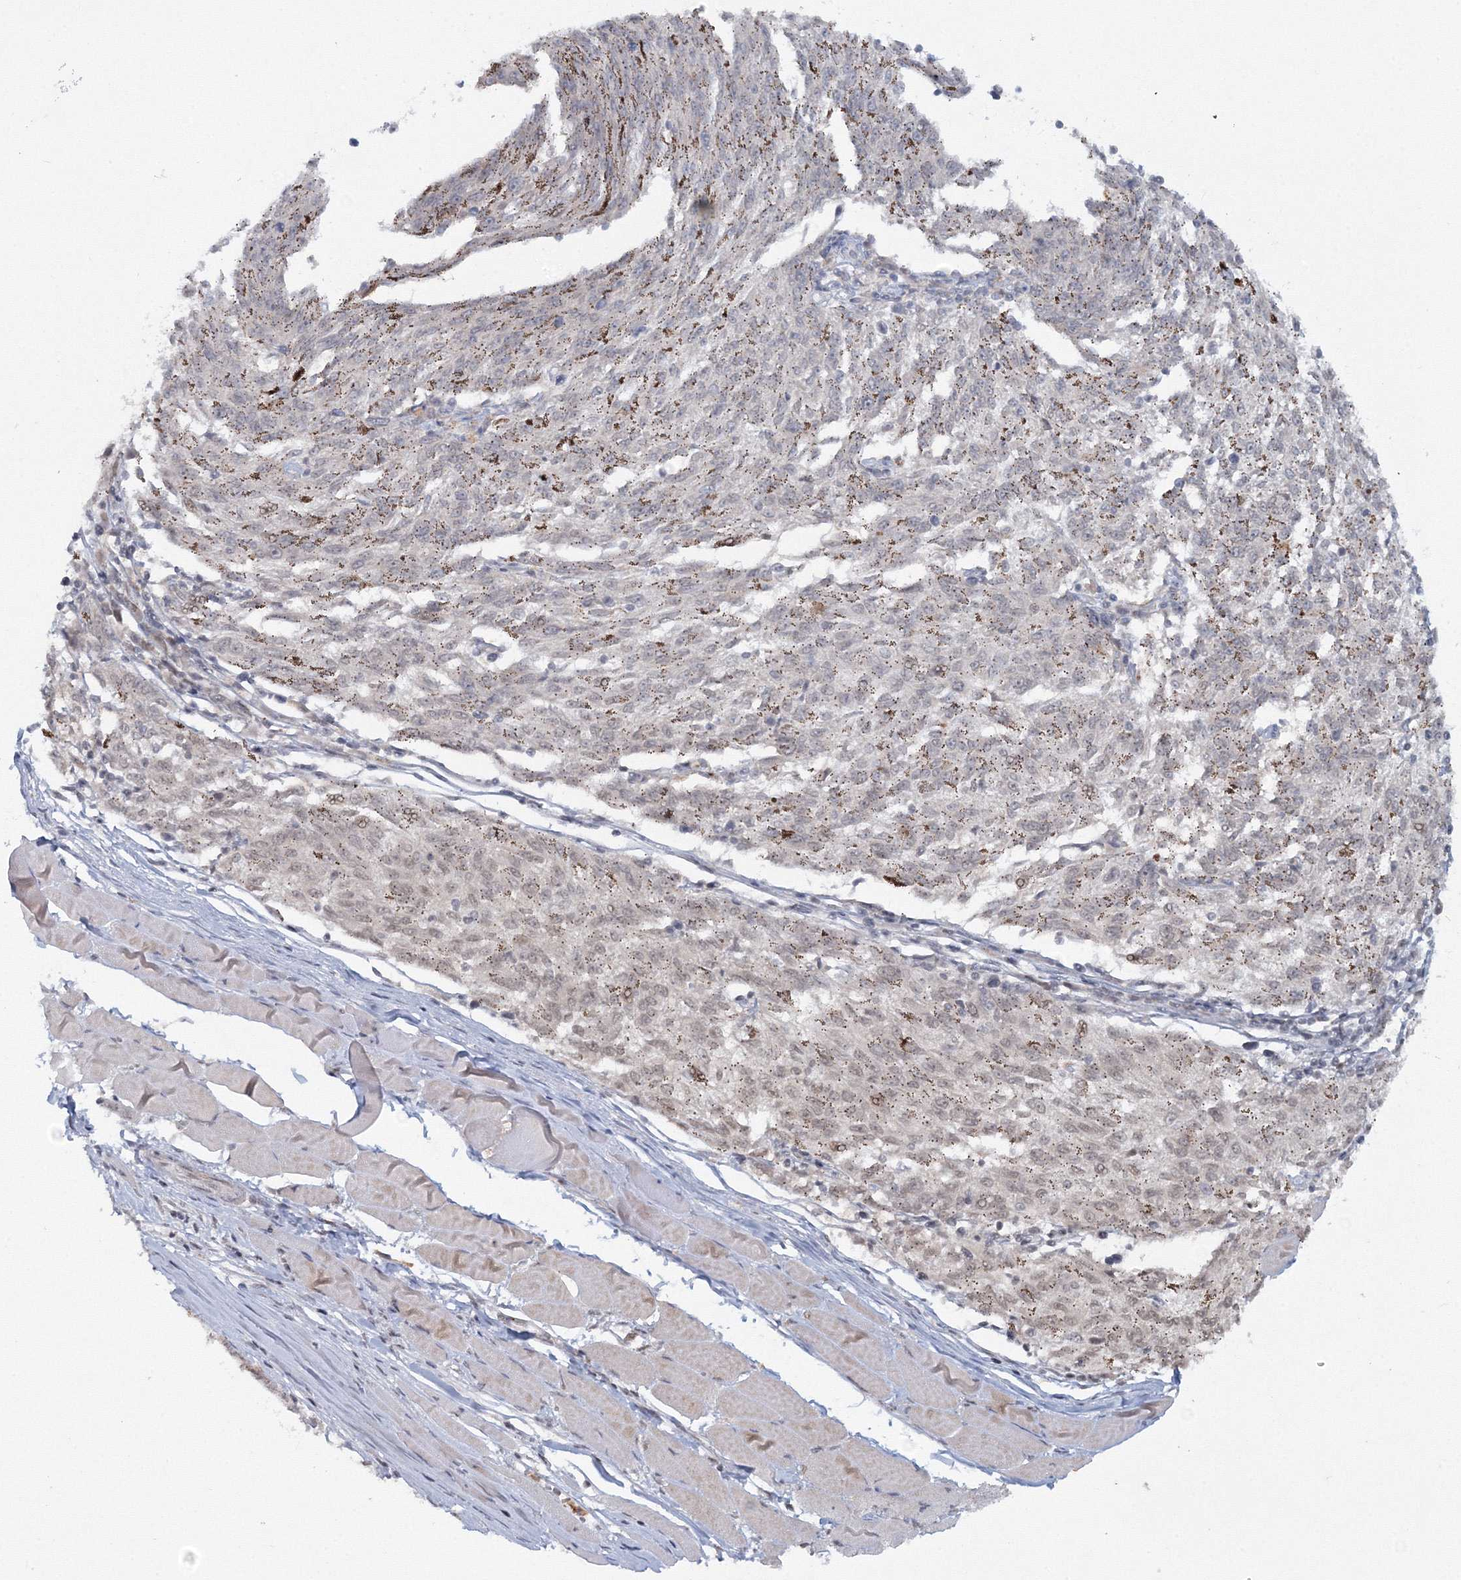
{"staining": {"intensity": "weak", "quantity": "<25%", "location": "cytoplasmic/membranous,nuclear"}, "tissue": "melanoma", "cell_type": "Tumor cells", "image_type": "cancer", "snomed": [{"axis": "morphology", "description": "Malignant melanoma, NOS"}, {"axis": "topography", "description": "Skin"}], "caption": "This image is of malignant melanoma stained with immunohistochemistry to label a protein in brown with the nuclei are counter-stained blue. There is no positivity in tumor cells. (Immunohistochemistry (ihc), brightfield microscopy, high magnification).", "gene": "C3orf33", "patient": {"sex": "female", "age": 72}}